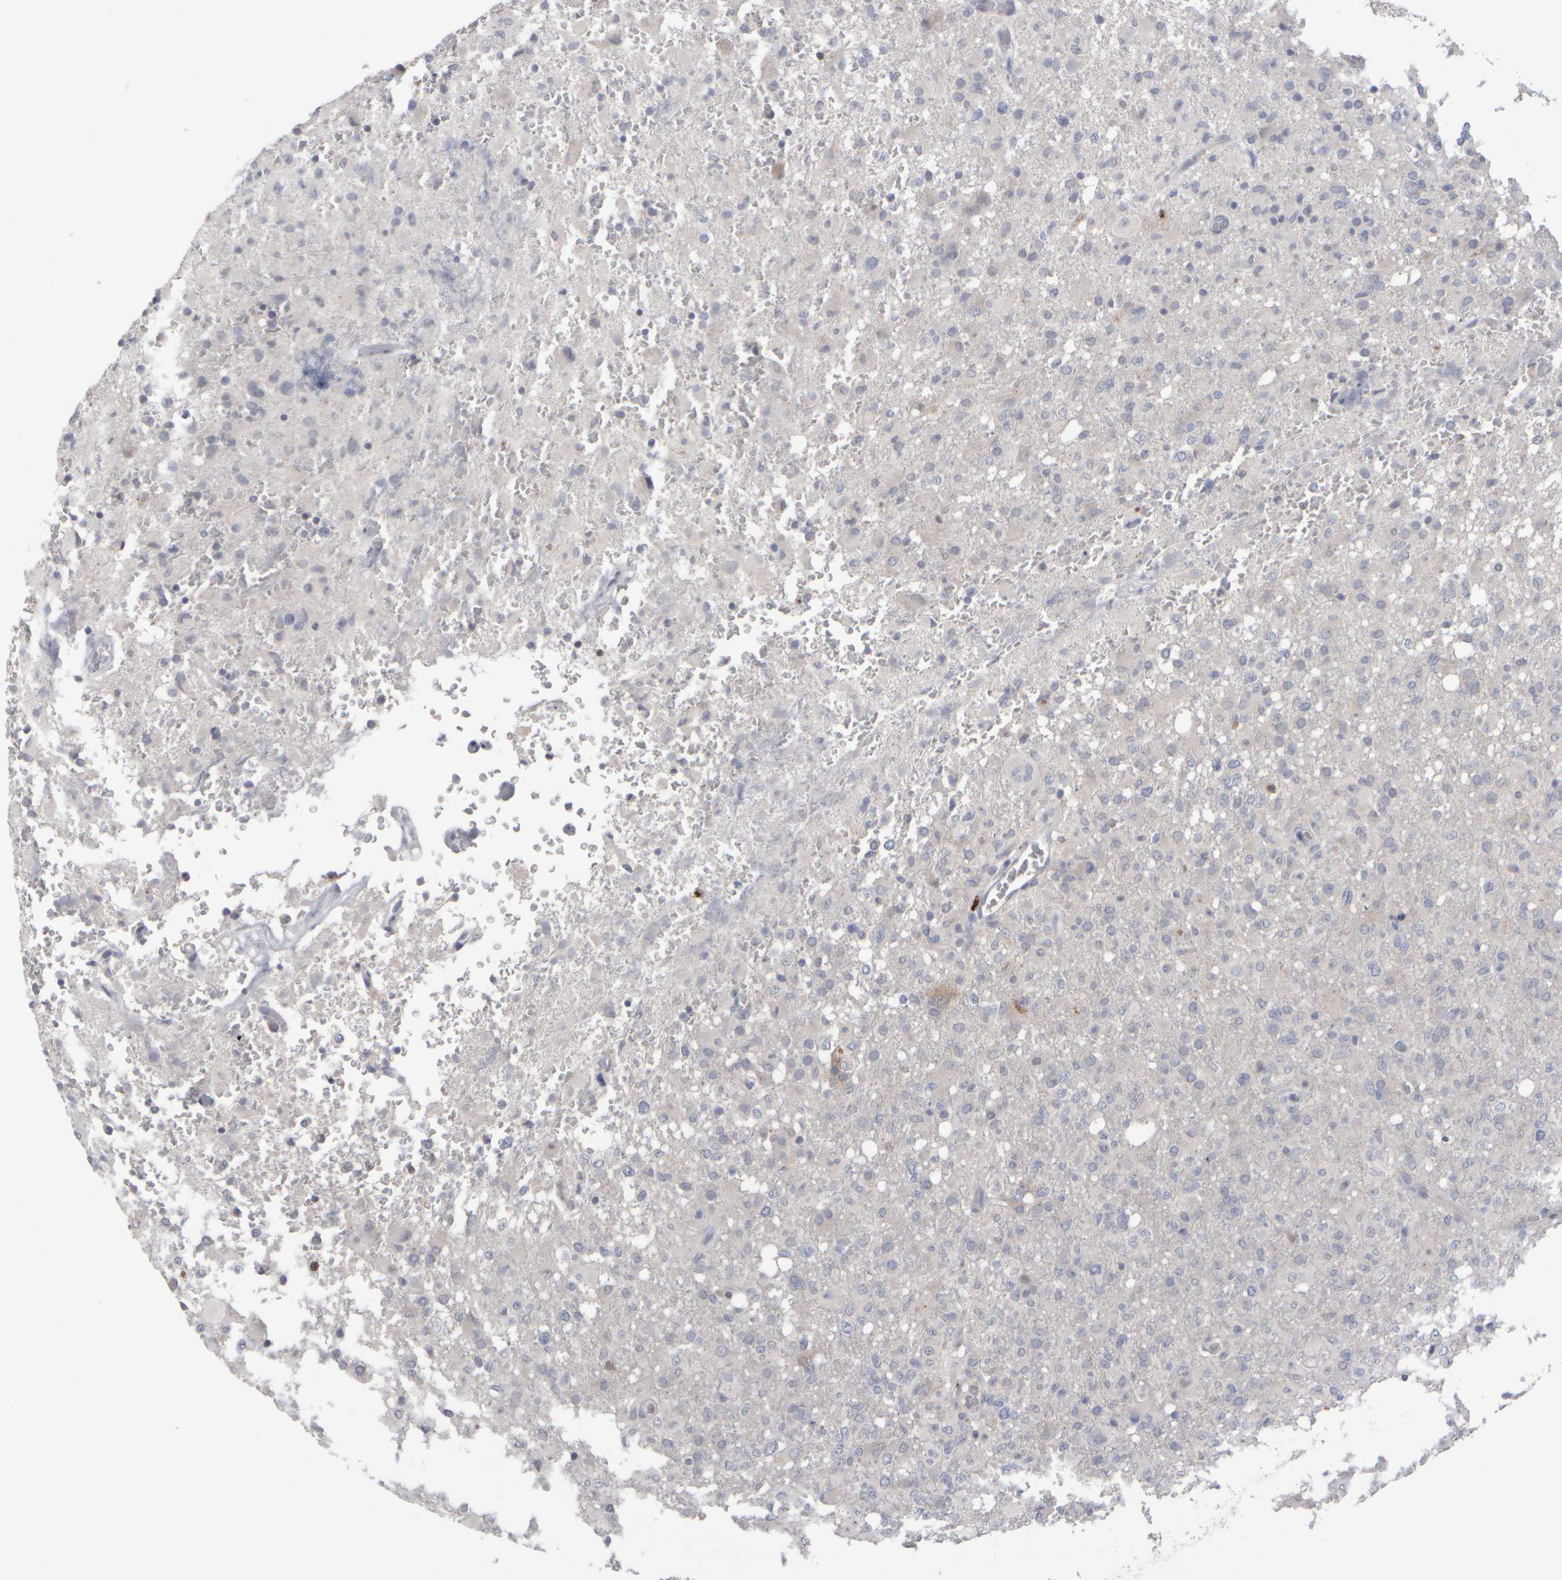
{"staining": {"intensity": "negative", "quantity": "none", "location": "none"}, "tissue": "glioma", "cell_type": "Tumor cells", "image_type": "cancer", "snomed": [{"axis": "morphology", "description": "Glioma, malignant, High grade"}, {"axis": "topography", "description": "Brain"}], "caption": "DAB (3,3'-diaminobenzidine) immunohistochemical staining of human malignant high-grade glioma demonstrates no significant expression in tumor cells. Nuclei are stained in blue.", "gene": "EPHX2", "patient": {"sex": "female", "age": 57}}